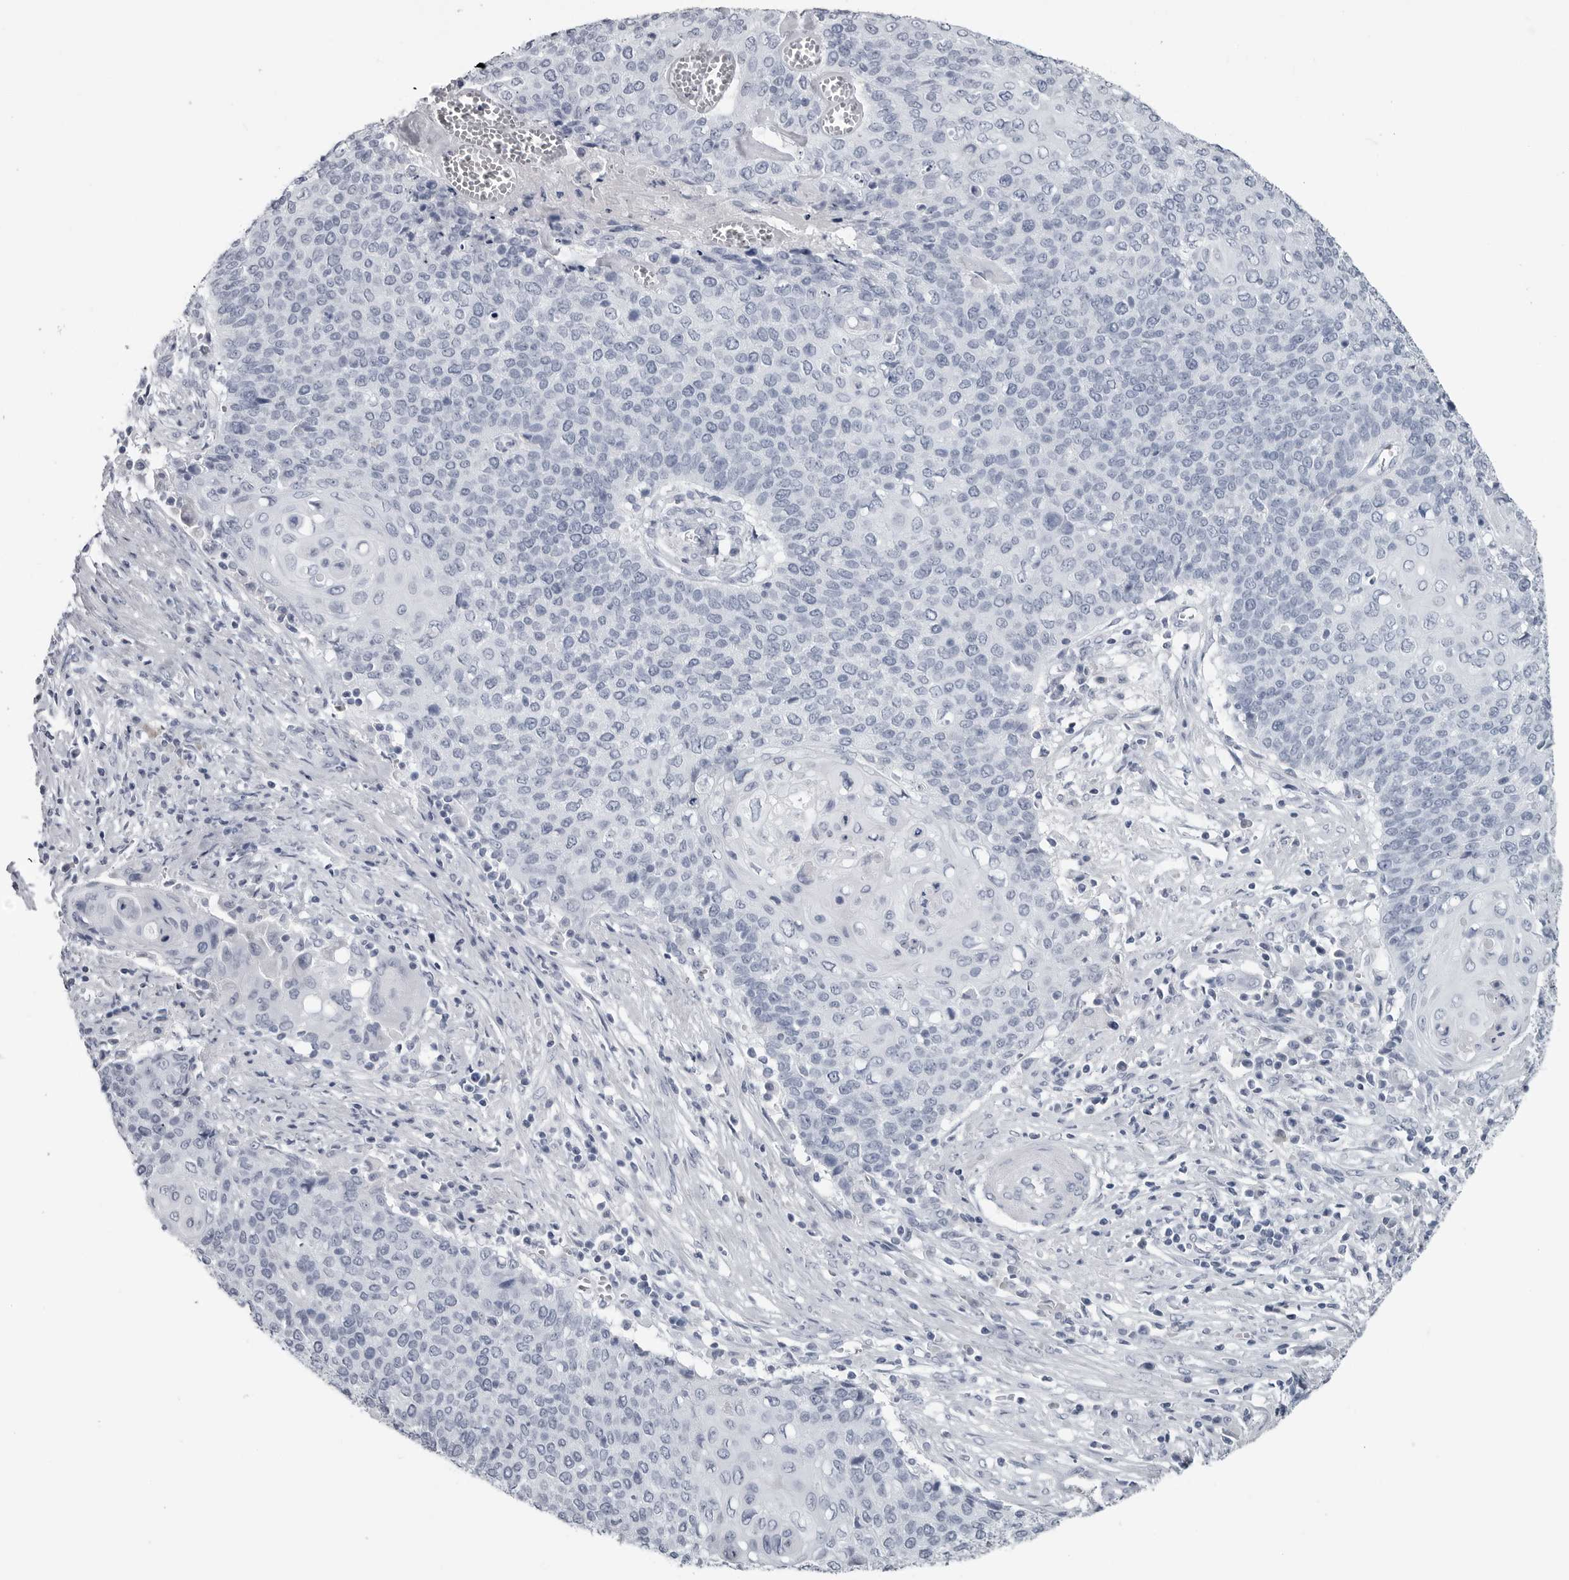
{"staining": {"intensity": "negative", "quantity": "none", "location": "none"}, "tissue": "cervical cancer", "cell_type": "Tumor cells", "image_type": "cancer", "snomed": [{"axis": "morphology", "description": "Squamous cell carcinoma, NOS"}, {"axis": "topography", "description": "Cervix"}], "caption": "Squamous cell carcinoma (cervical) was stained to show a protein in brown. There is no significant positivity in tumor cells. (DAB (3,3'-diaminobenzidine) immunohistochemistry (IHC) with hematoxylin counter stain).", "gene": "AMPD1", "patient": {"sex": "female", "age": 39}}